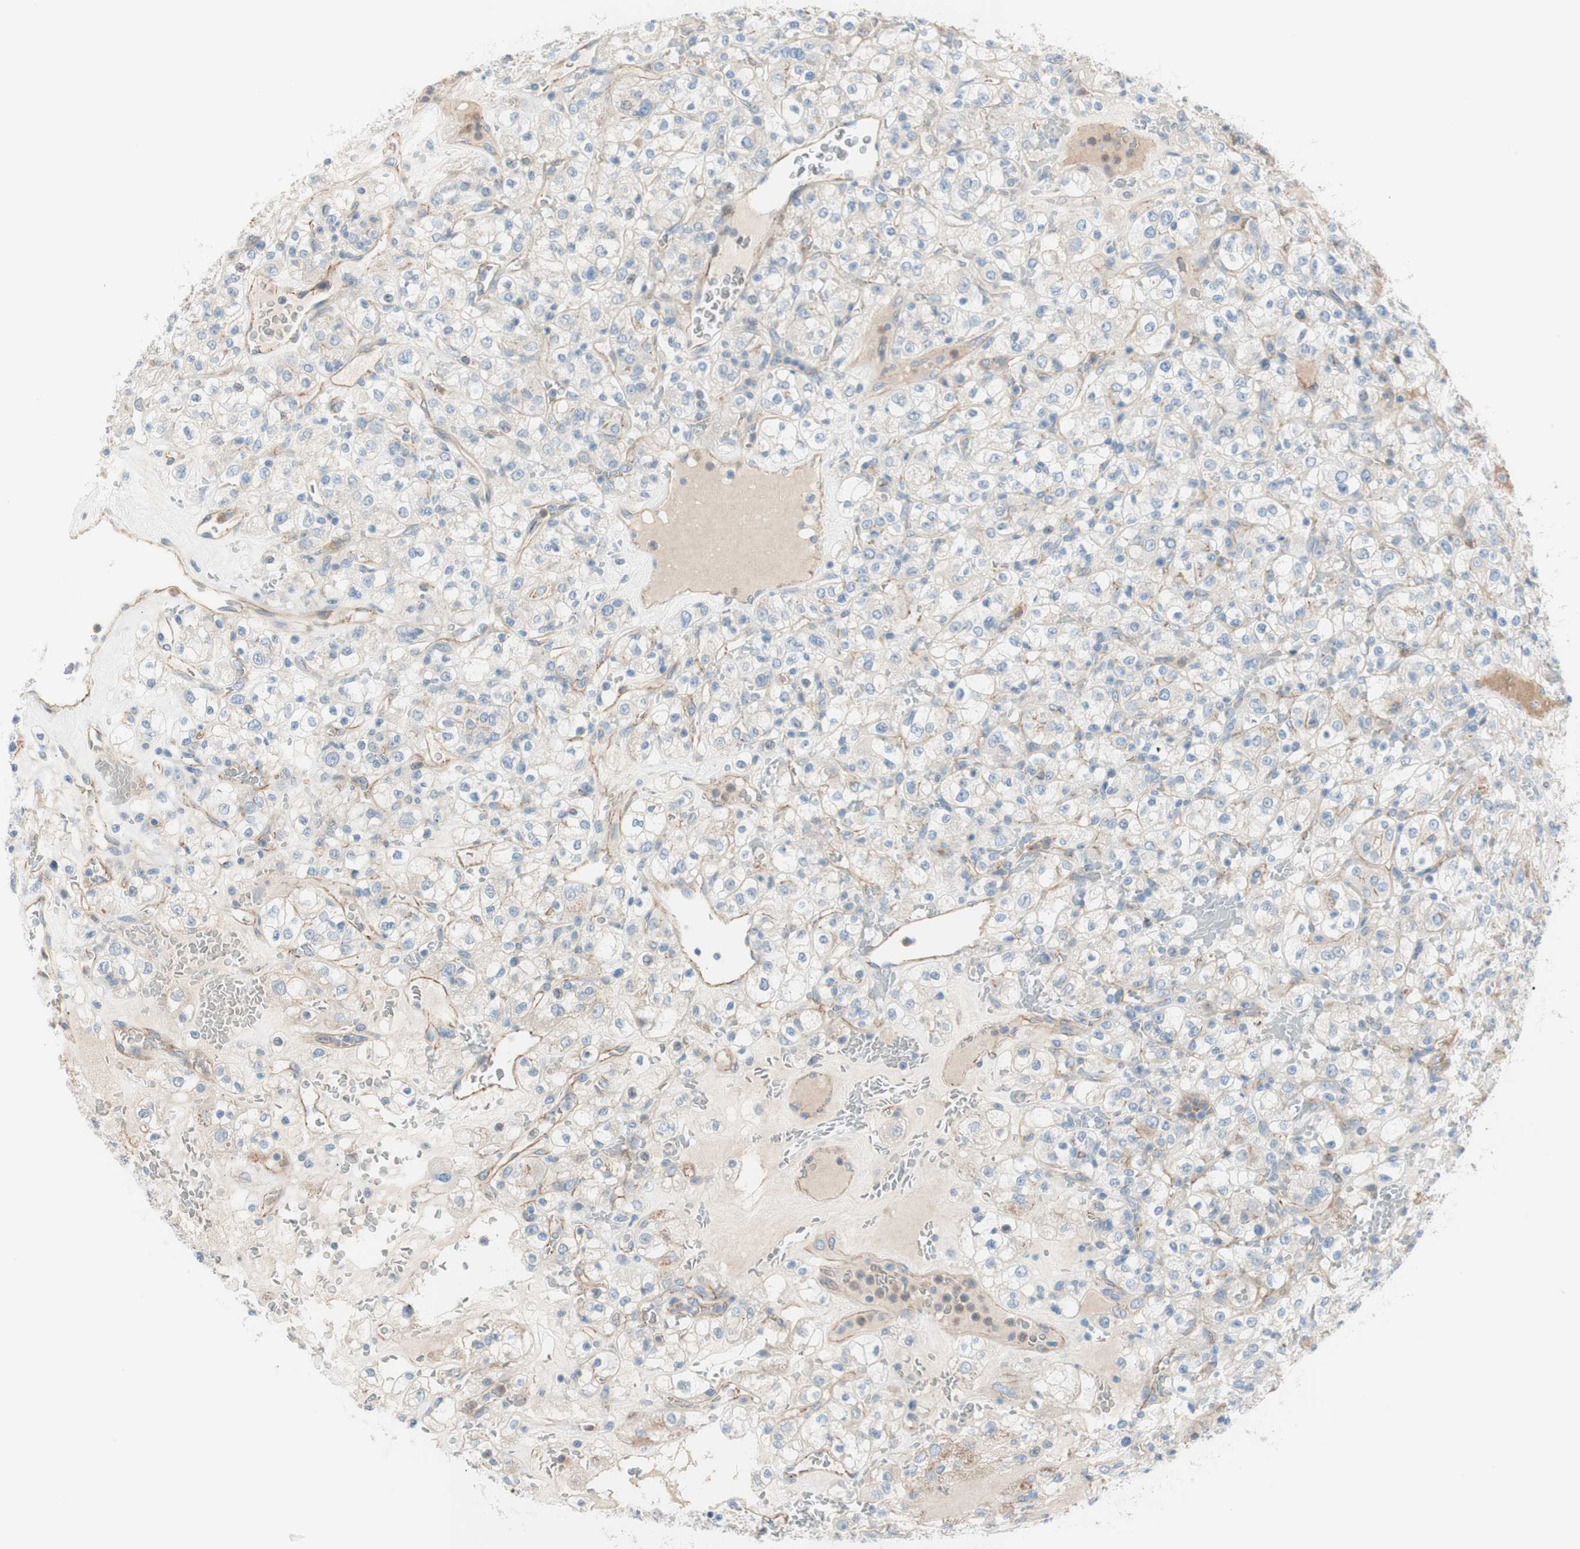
{"staining": {"intensity": "weak", "quantity": "25%-75%", "location": "cytoplasmic/membranous"}, "tissue": "renal cancer", "cell_type": "Tumor cells", "image_type": "cancer", "snomed": [{"axis": "morphology", "description": "Normal tissue, NOS"}, {"axis": "morphology", "description": "Adenocarcinoma, NOS"}, {"axis": "topography", "description": "Kidney"}], "caption": "Protein analysis of renal cancer (adenocarcinoma) tissue shows weak cytoplasmic/membranous expression in approximately 25%-75% of tumor cells. Immunohistochemistry (ihc) stains the protein in brown and the nuclei are stained blue.", "gene": "TJP1", "patient": {"sex": "female", "age": 72}}